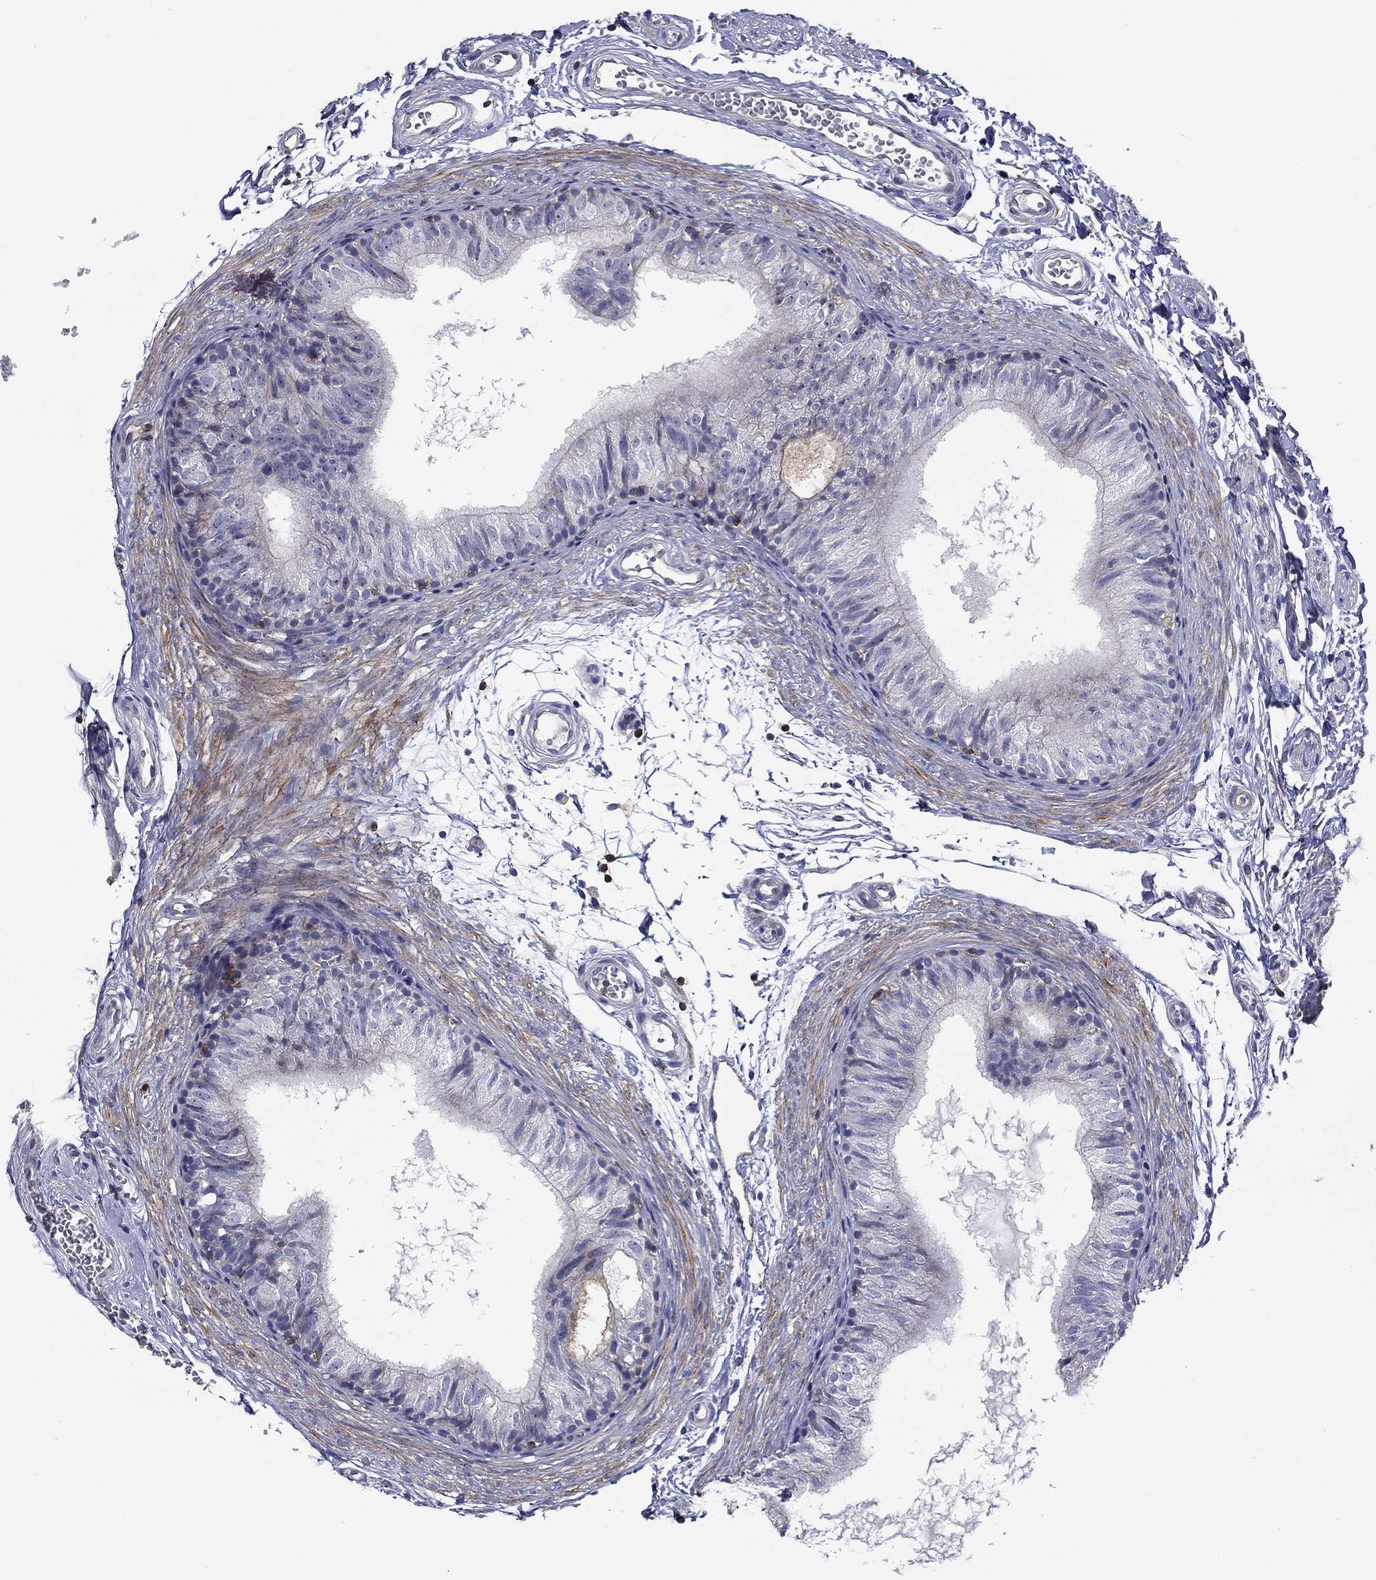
{"staining": {"intensity": "negative", "quantity": "none", "location": "none"}, "tissue": "epididymis", "cell_type": "Glandular cells", "image_type": "normal", "snomed": [{"axis": "morphology", "description": "Normal tissue, NOS"}, {"axis": "topography", "description": "Epididymis"}], "caption": "Immunohistochemistry photomicrograph of benign human epididymis stained for a protein (brown), which demonstrates no positivity in glandular cells.", "gene": "SIT1", "patient": {"sex": "male", "age": 22}}